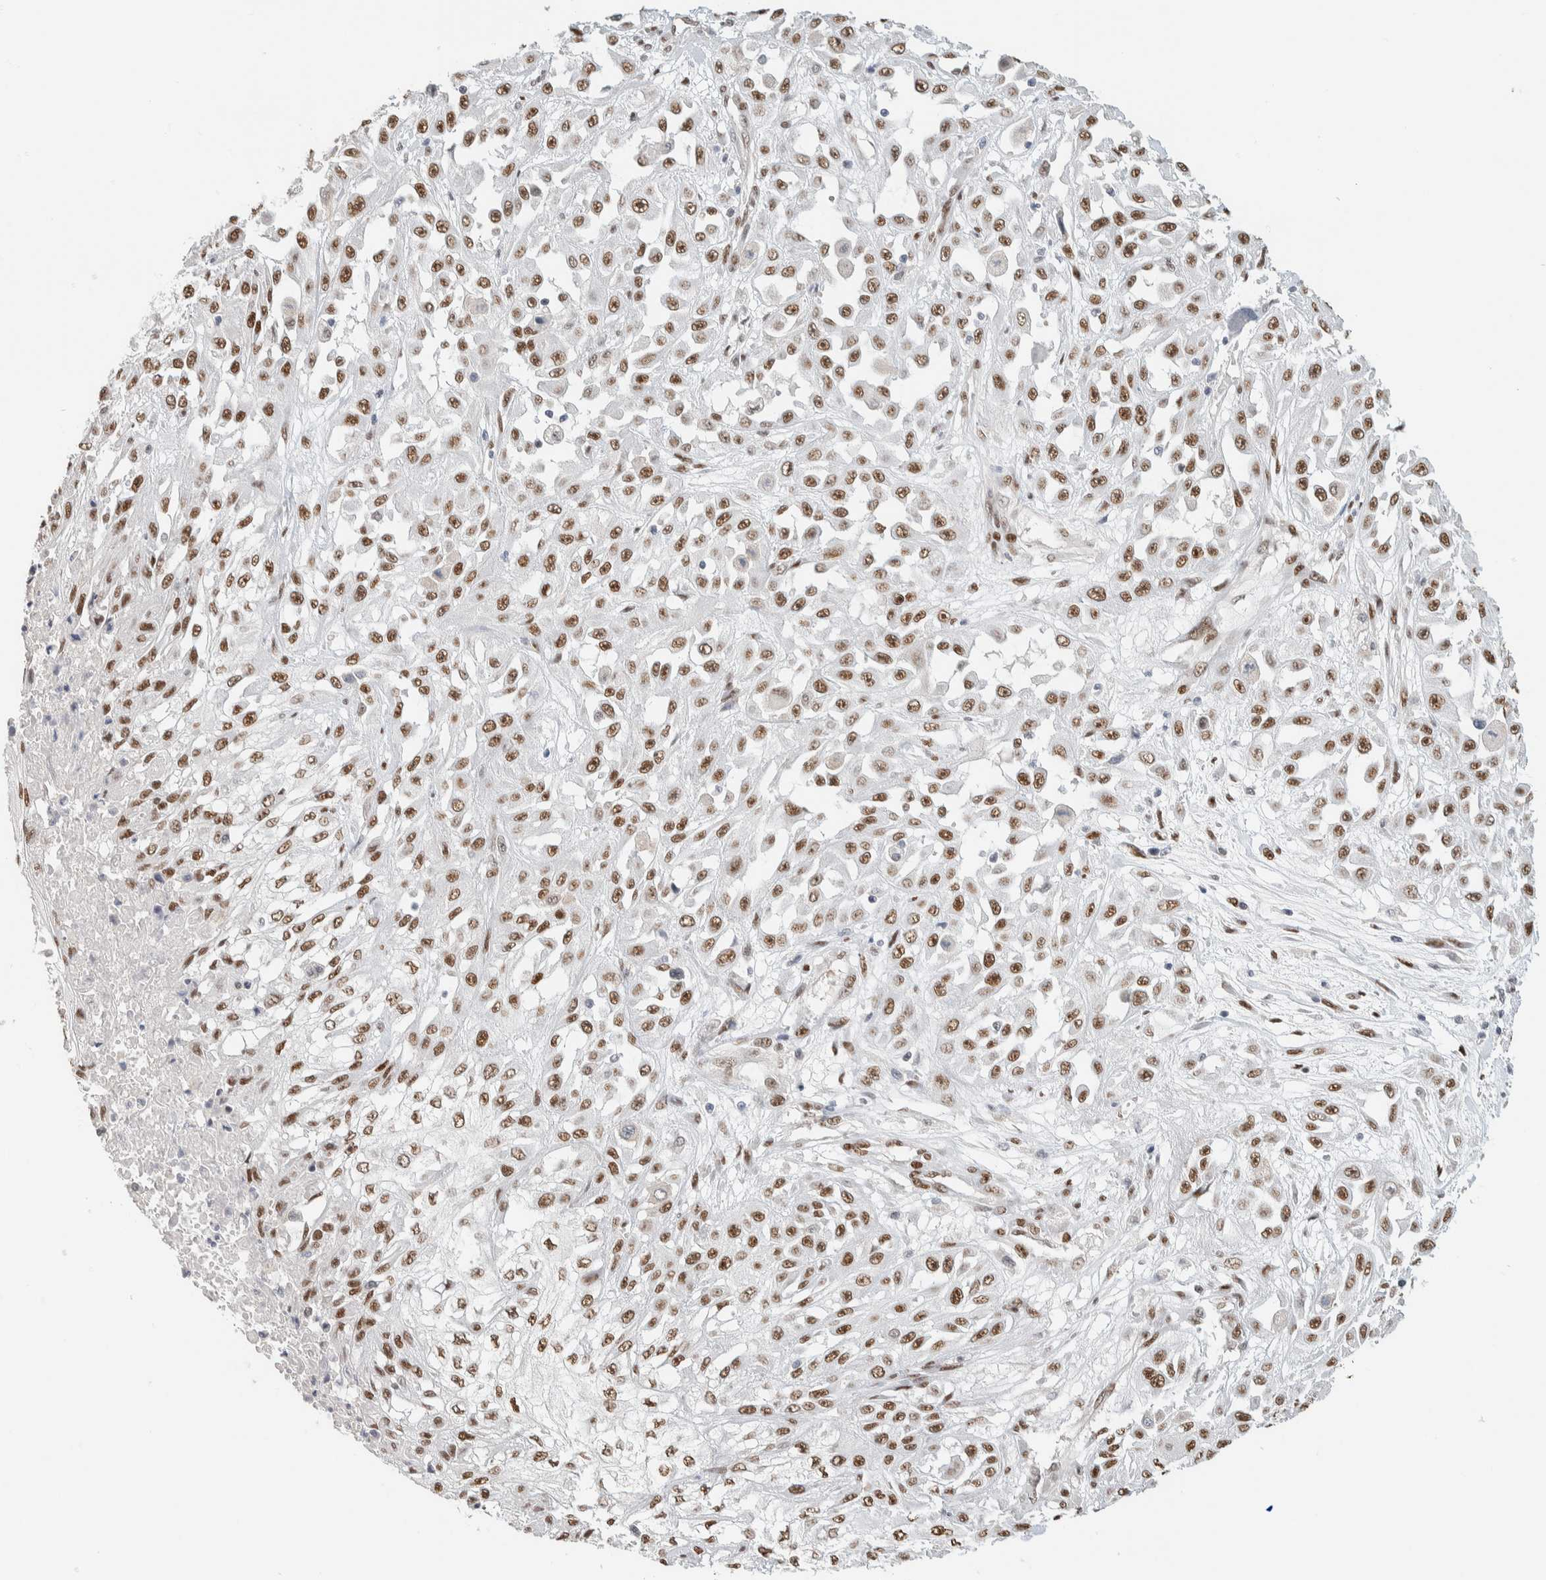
{"staining": {"intensity": "moderate", "quantity": ">75%", "location": "nuclear"}, "tissue": "skin cancer", "cell_type": "Tumor cells", "image_type": "cancer", "snomed": [{"axis": "morphology", "description": "Squamous cell carcinoma, NOS"}, {"axis": "morphology", "description": "Squamous cell carcinoma, metastatic, NOS"}, {"axis": "topography", "description": "Skin"}, {"axis": "topography", "description": "Lymph node"}], "caption": "Protein staining shows moderate nuclear positivity in approximately >75% of tumor cells in skin squamous cell carcinoma. (DAB (3,3'-diaminobenzidine) IHC with brightfield microscopy, high magnification).", "gene": "PUS7", "patient": {"sex": "male", "age": 75}}